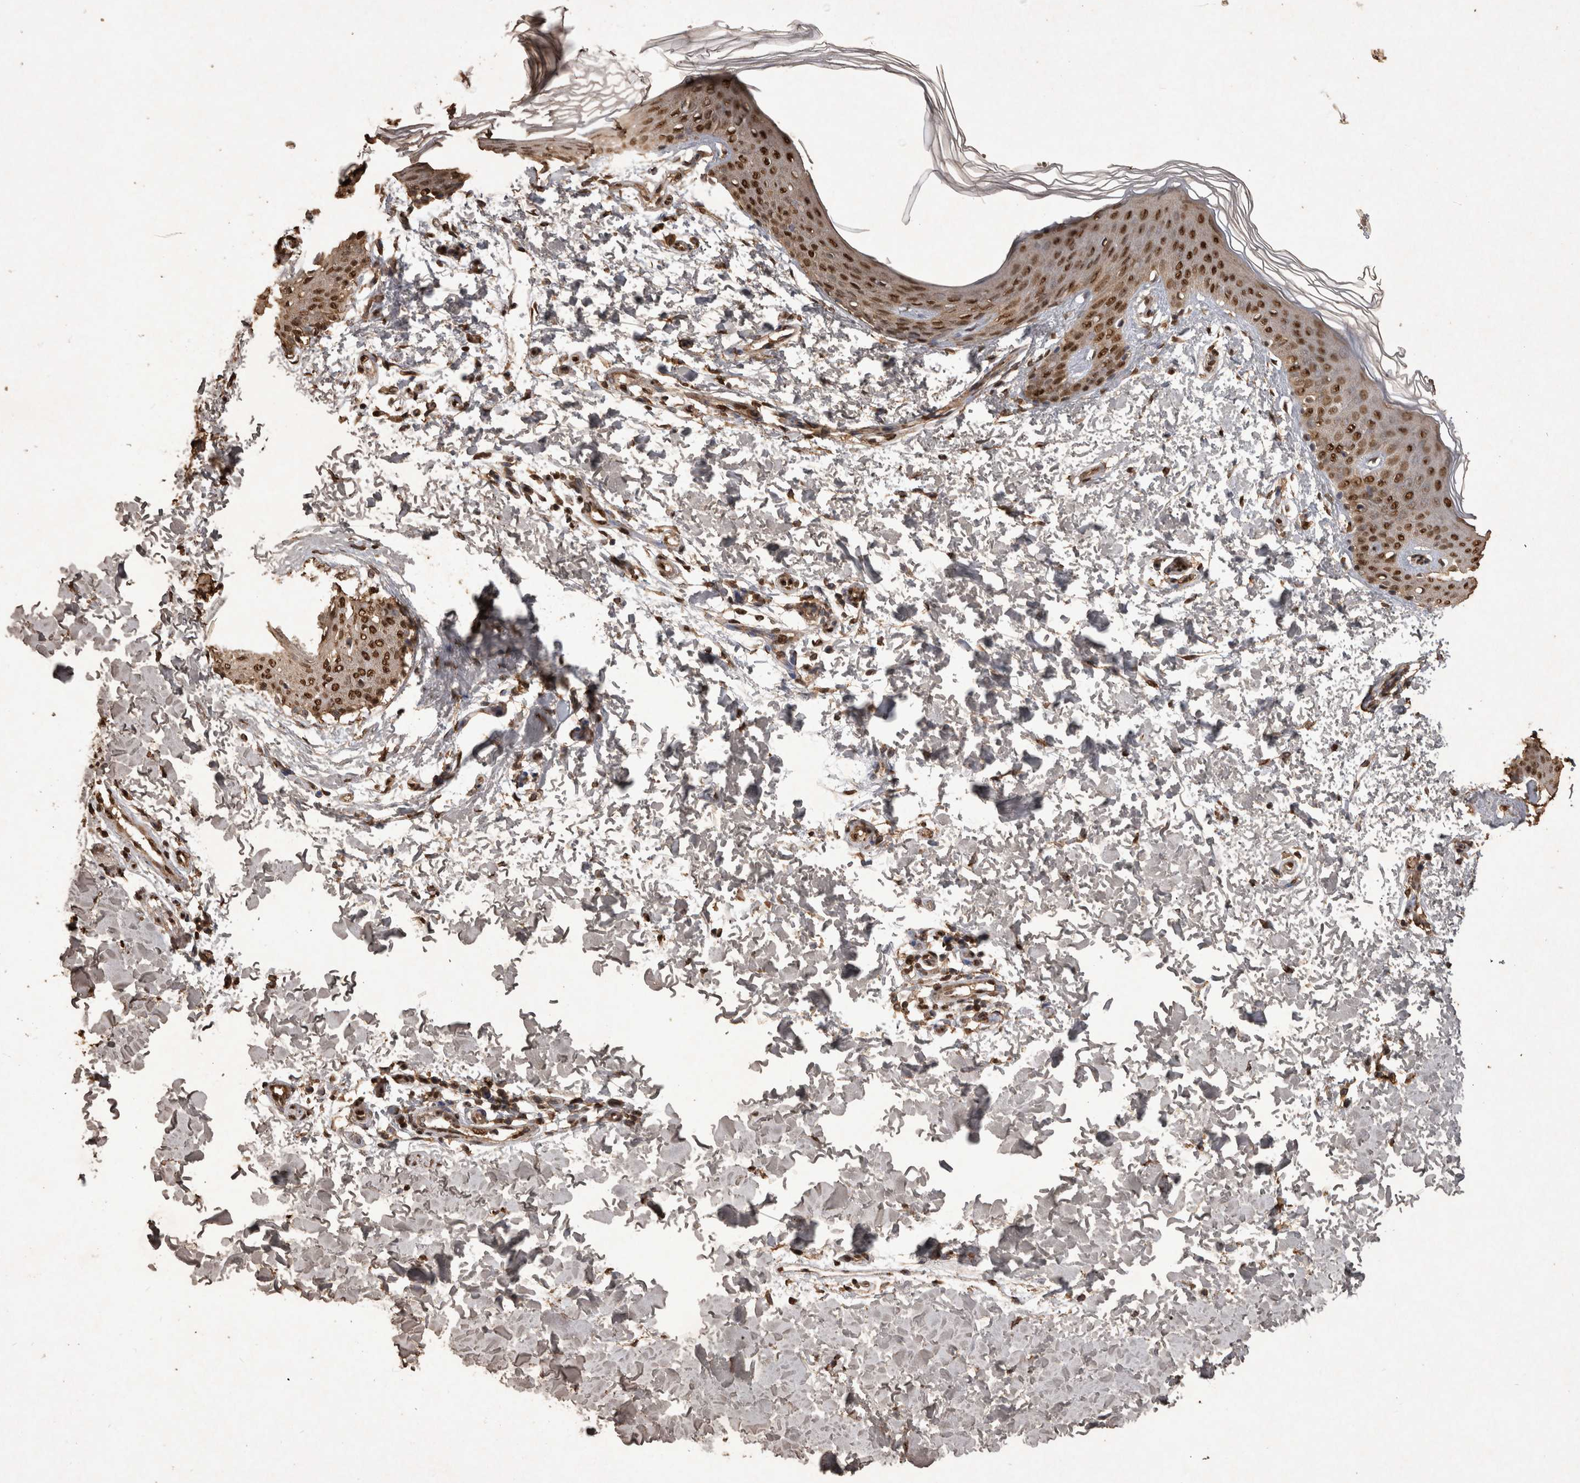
{"staining": {"intensity": "strong", "quantity": ">75%", "location": "cytoplasmic/membranous,nuclear"}, "tissue": "skin", "cell_type": "Fibroblasts", "image_type": "normal", "snomed": [{"axis": "morphology", "description": "Normal tissue, NOS"}, {"axis": "morphology", "description": "Neoplasm, benign, NOS"}, {"axis": "topography", "description": "Skin"}, {"axis": "topography", "description": "Soft tissue"}], "caption": "Immunohistochemistry (IHC) micrograph of benign skin stained for a protein (brown), which exhibits high levels of strong cytoplasmic/membranous,nuclear positivity in about >75% of fibroblasts.", "gene": "OAS2", "patient": {"sex": "male", "age": 26}}